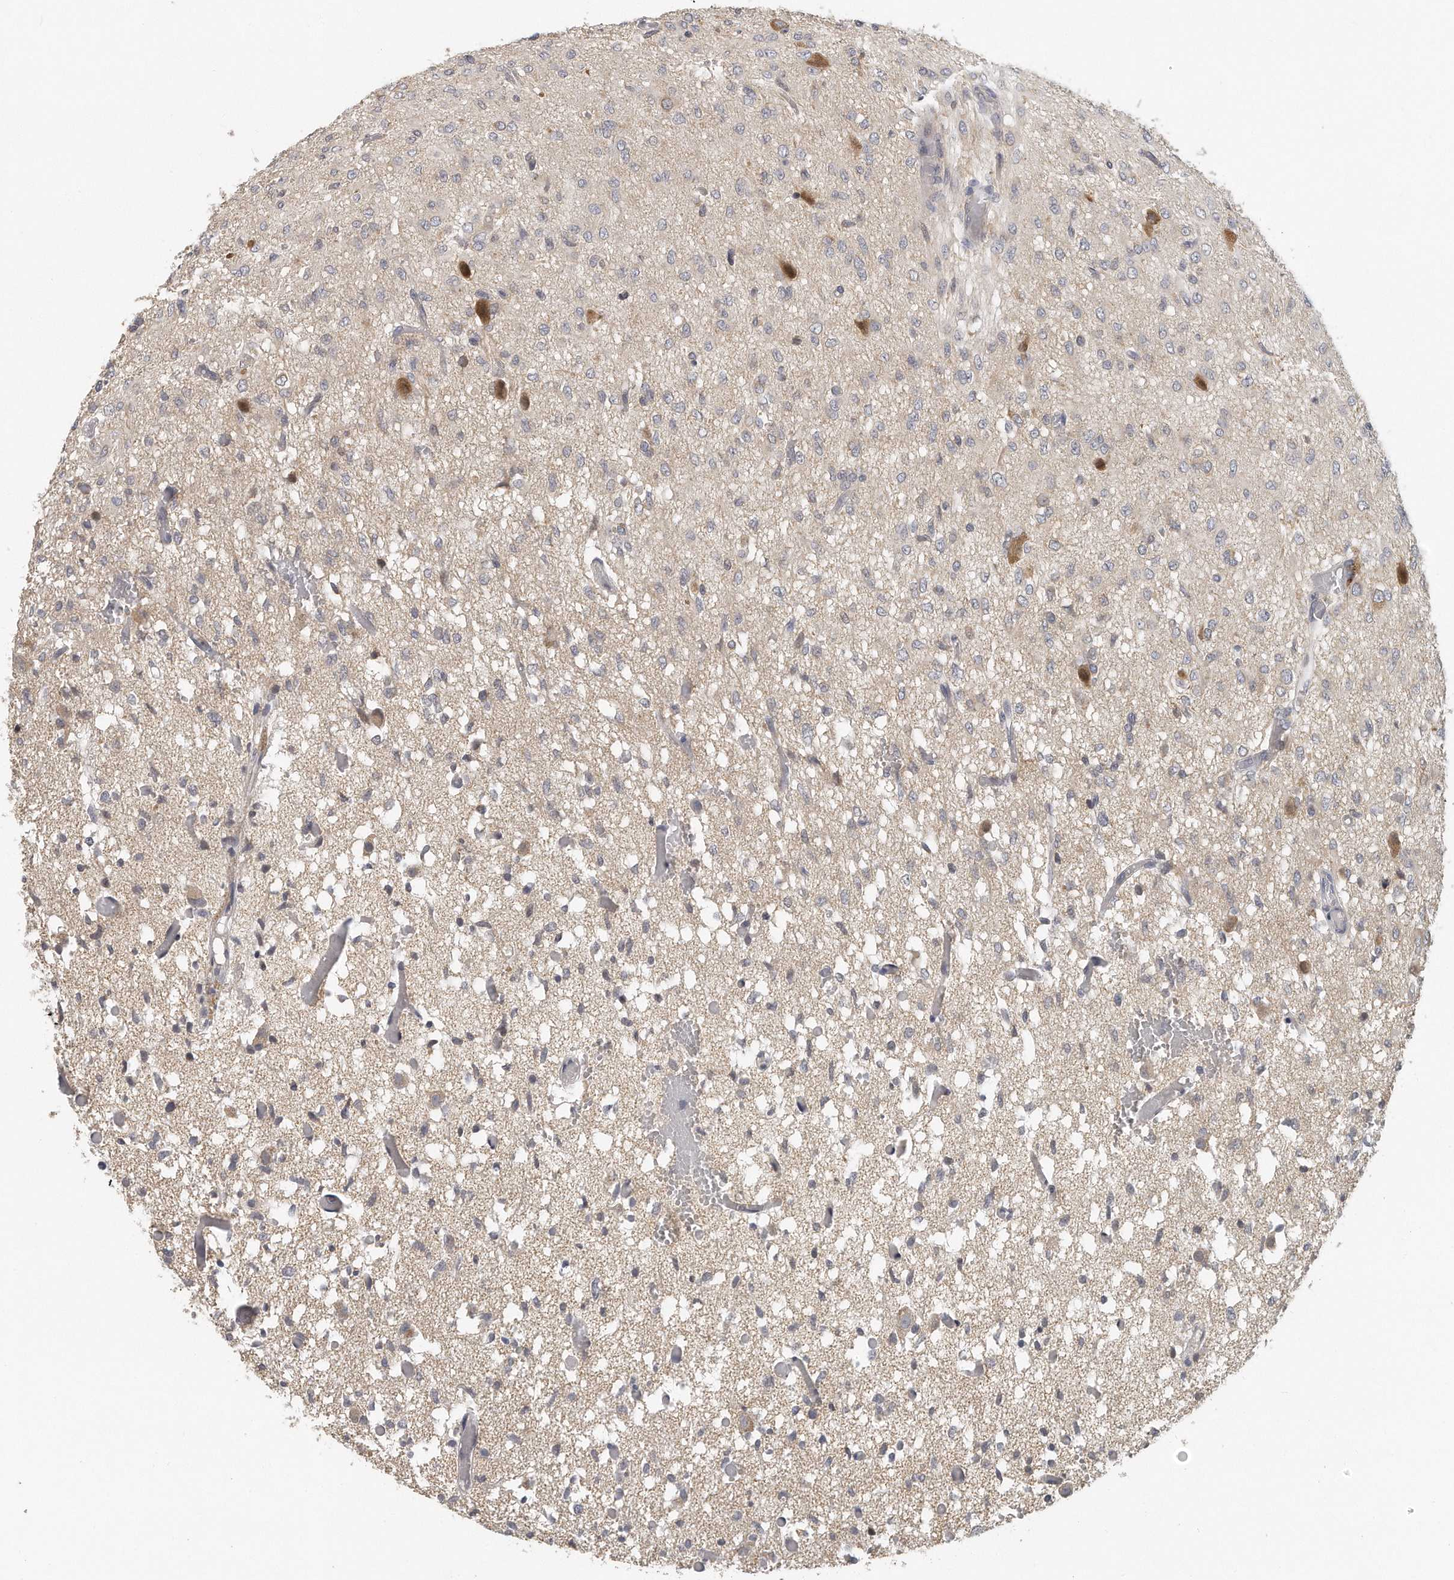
{"staining": {"intensity": "negative", "quantity": "none", "location": "none"}, "tissue": "glioma", "cell_type": "Tumor cells", "image_type": "cancer", "snomed": [{"axis": "morphology", "description": "Glioma, malignant, High grade"}, {"axis": "topography", "description": "Brain"}], "caption": "Tumor cells are negative for protein expression in human glioma.", "gene": "EIF3I", "patient": {"sex": "female", "age": 59}}